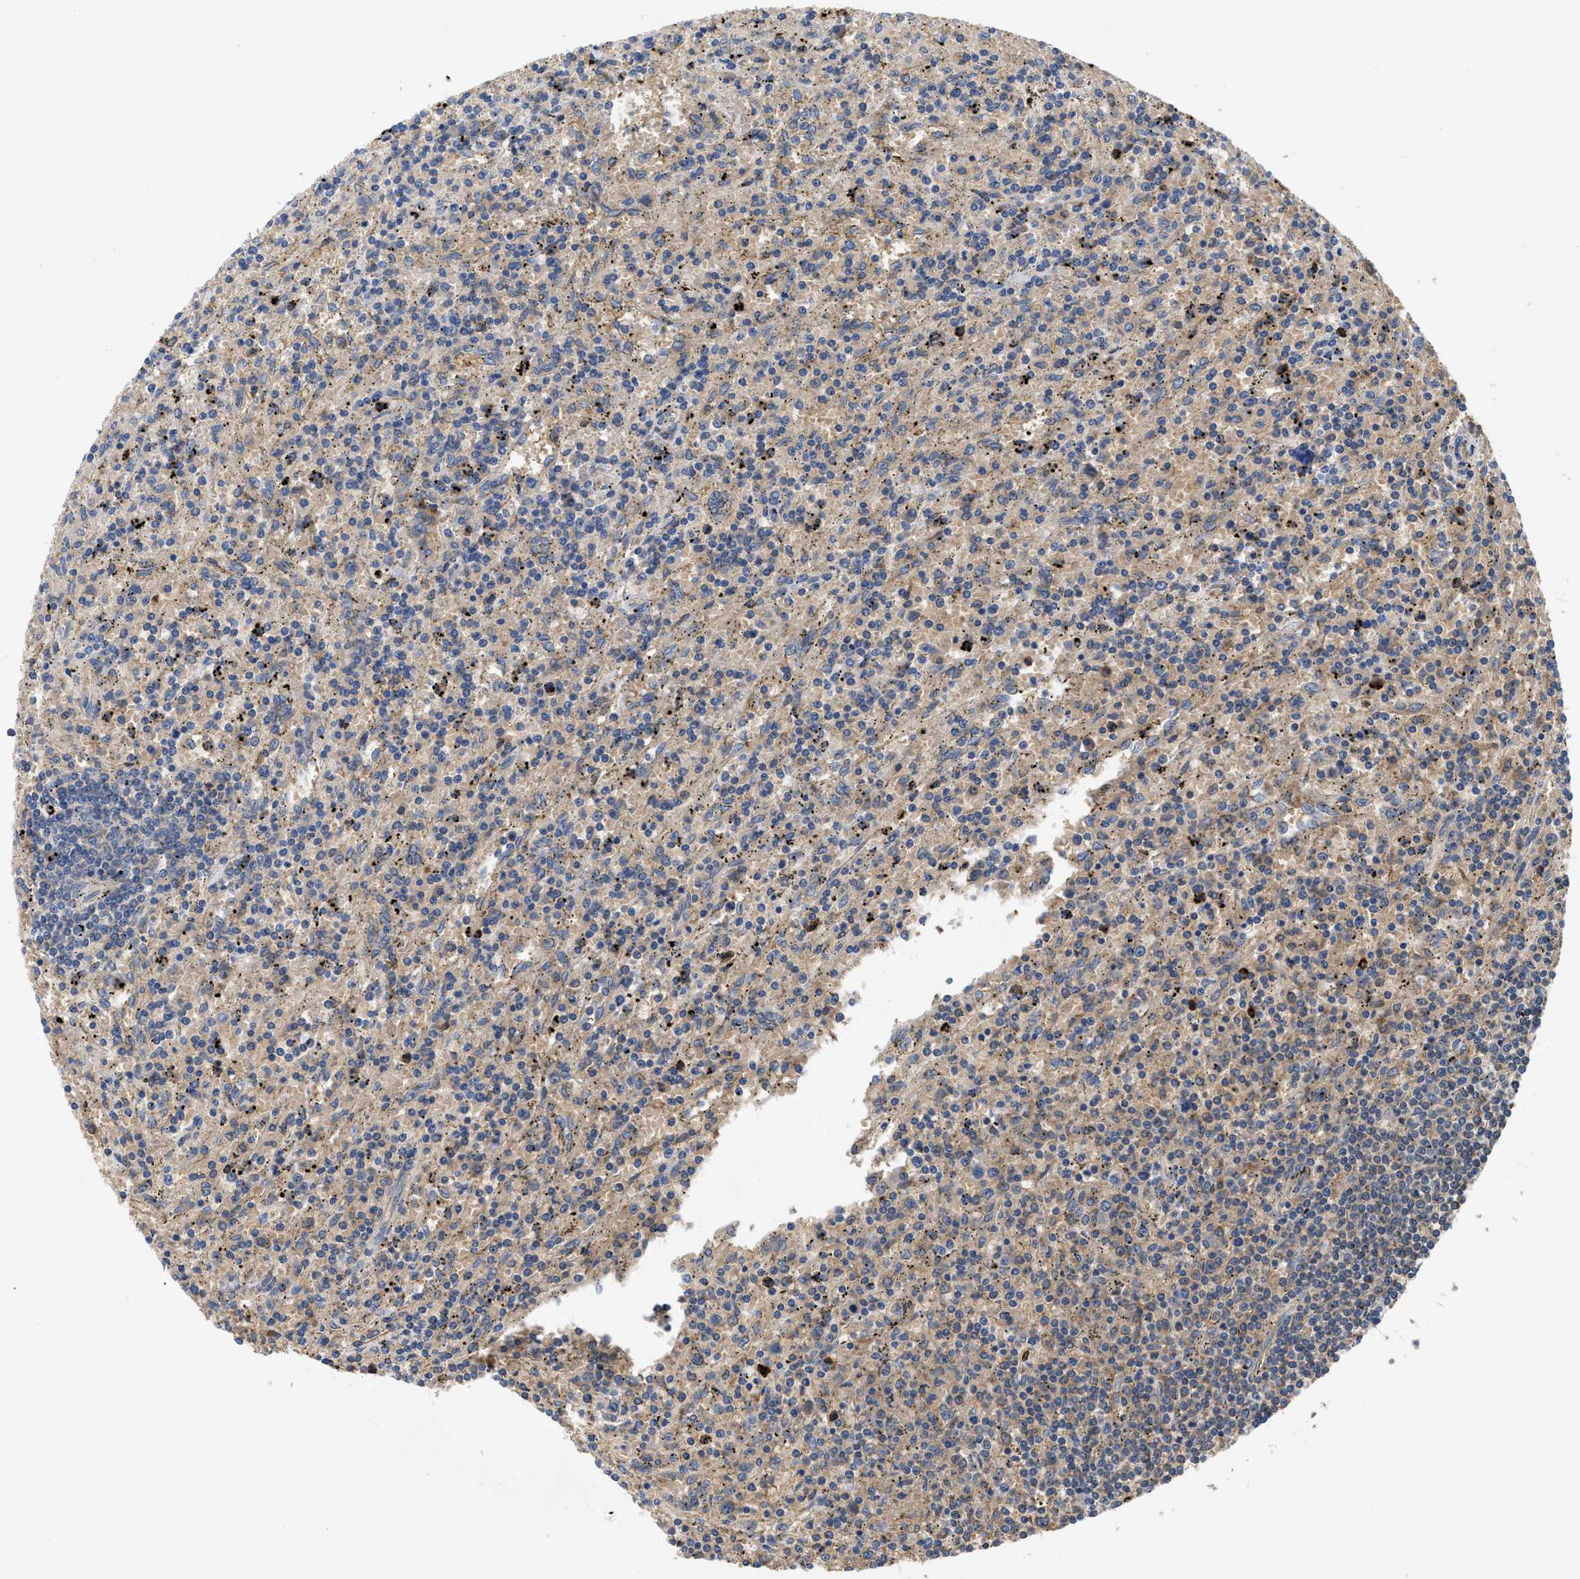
{"staining": {"intensity": "weak", "quantity": "<25%", "location": "cytoplasmic/membranous"}, "tissue": "lymphoma", "cell_type": "Tumor cells", "image_type": "cancer", "snomed": [{"axis": "morphology", "description": "Malignant lymphoma, non-Hodgkin's type, Low grade"}, {"axis": "topography", "description": "Spleen"}], "caption": "Immunohistochemistry micrograph of lymphoma stained for a protein (brown), which shows no positivity in tumor cells.", "gene": "RNF216", "patient": {"sex": "male", "age": 76}}